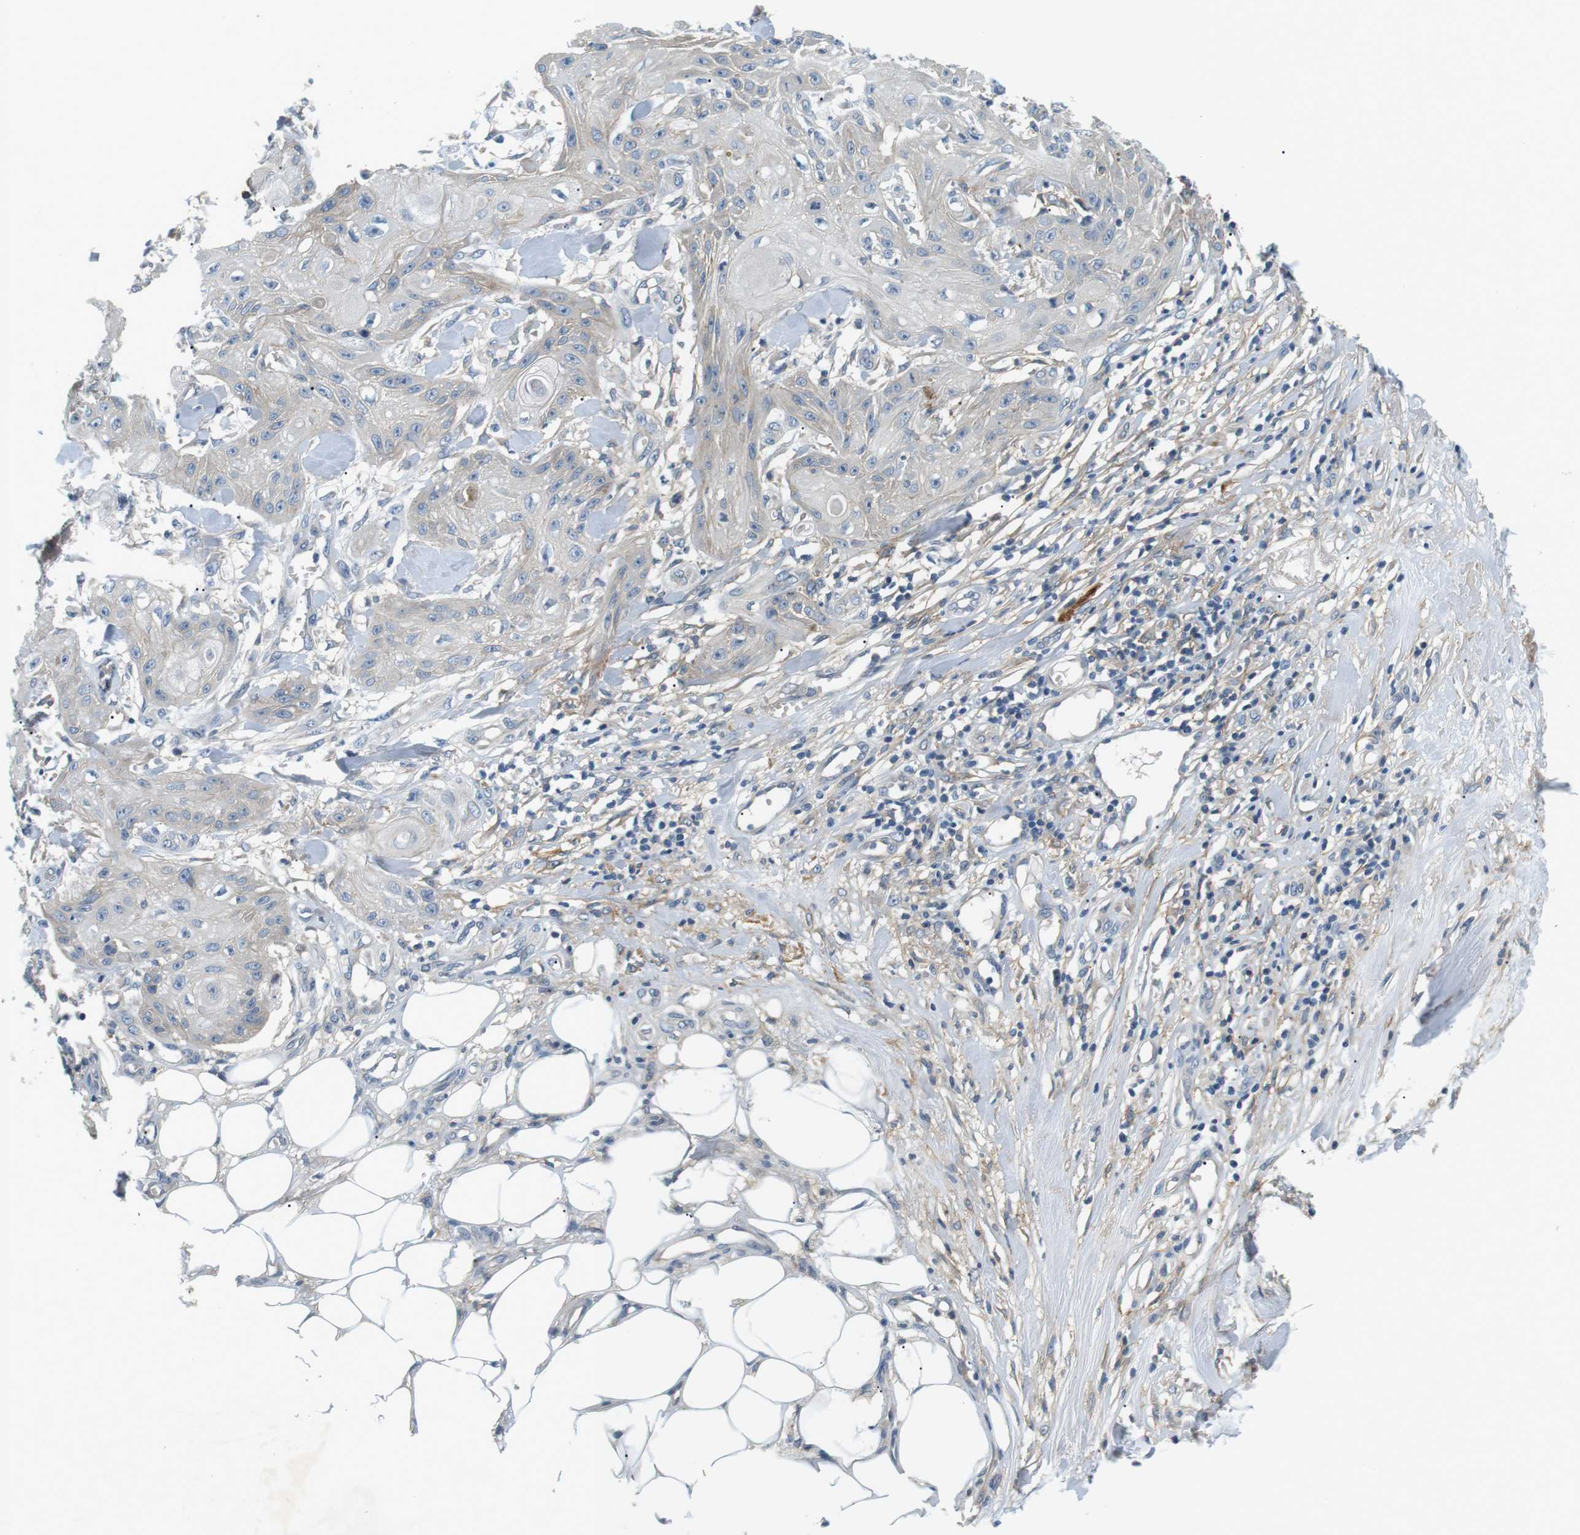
{"staining": {"intensity": "negative", "quantity": "none", "location": "none"}, "tissue": "skin cancer", "cell_type": "Tumor cells", "image_type": "cancer", "snomed": [{"axis": "morphology", "description": "Squamous cell carcinoma, NOS"}, {"axis": "topography", "description": "Skin"}], "caption": "This image is of skin cancer stained with IHC to label a protein in brown with the nuclei are counter-stained blue. There is no positivity in tumor cells.", "gene": "SLC30A1", "patient": {"sex": "male", "age": 74}}